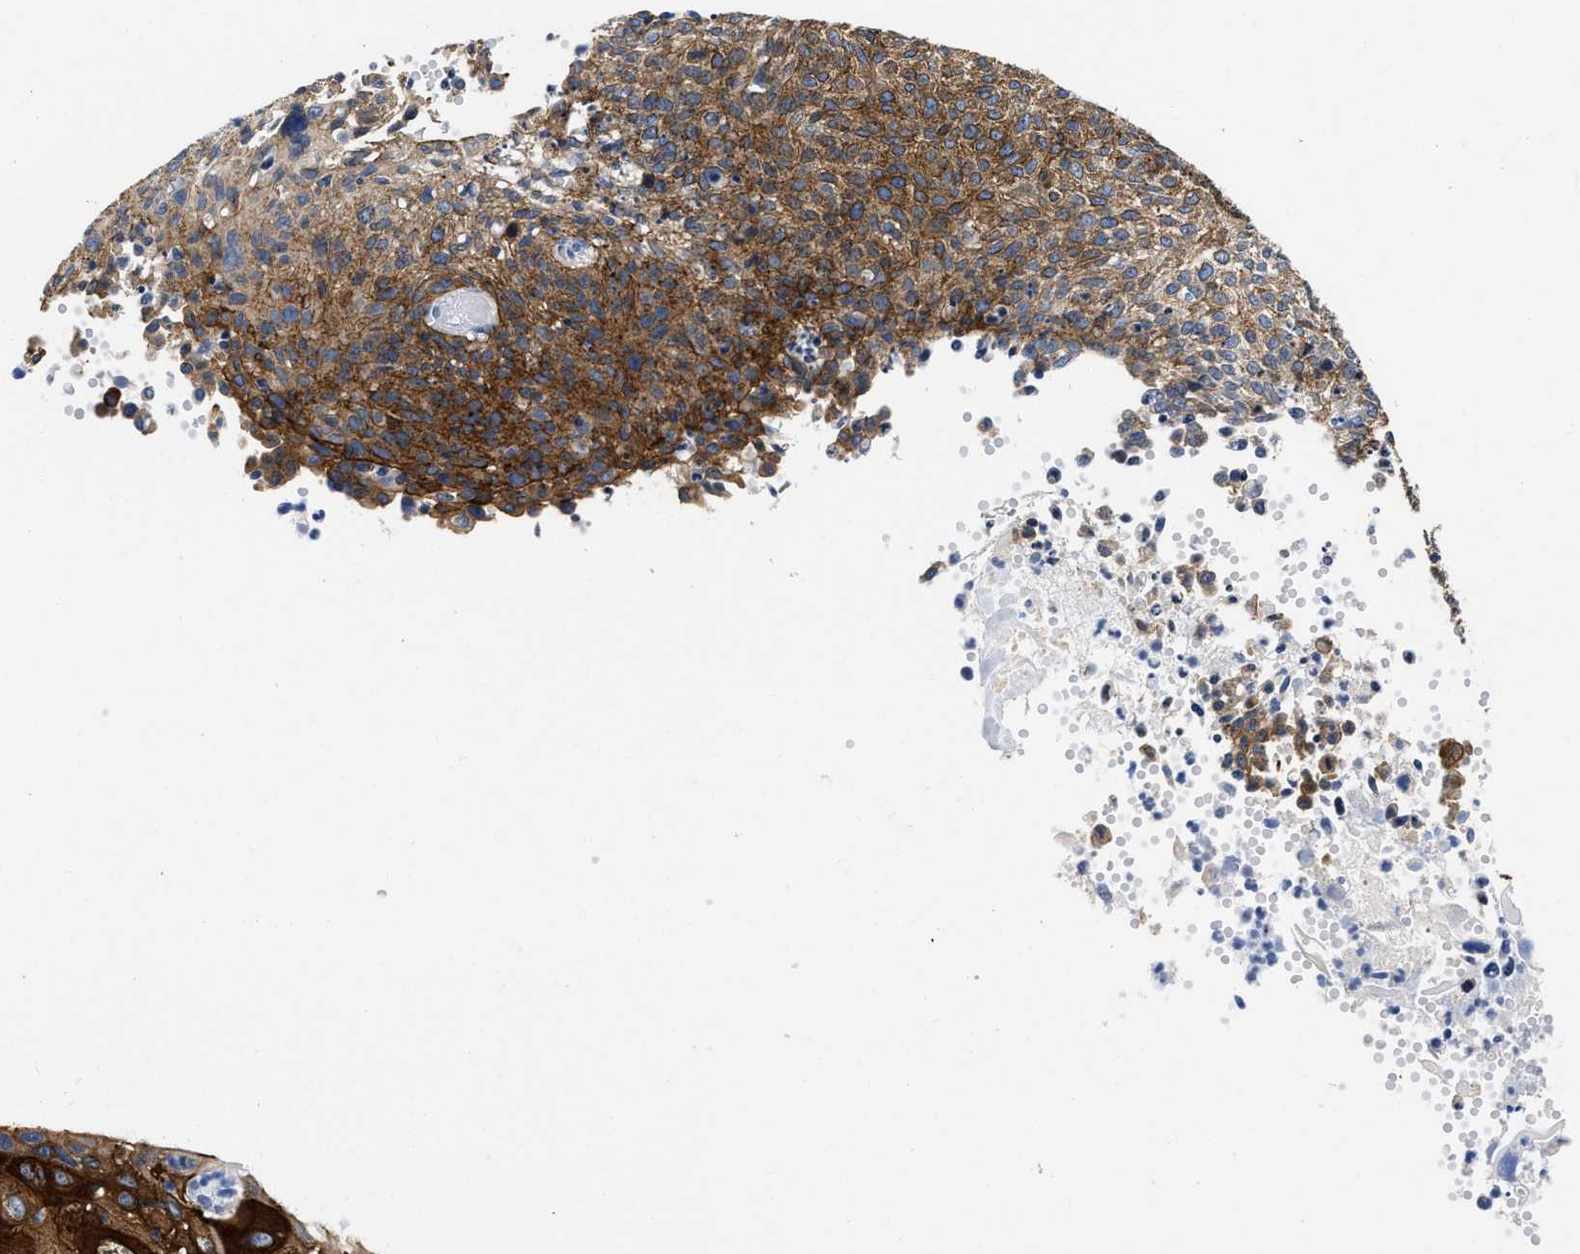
{"staining": {"intensity": "strong", "quantity": ">75%", "location": "cytoplasmic/membranous"}, "tissue": "cervical cancer", "cell_type": "Tumor cells", "image_type": "cancer", "snomed": [{"axis": "morphology", "description": "Squamous cell carcinoma, NOS"}, {"axis": "topography", "description": "Cervix"}], "caption": "This image shows immunohistochemistry staining of cervical squamous cell carcinoma, with high strong cytoplasmic/membranous staining in about >75% of tumor cells.", "gene": "TRIM29", "patient": {"sex": "female", "age": 70}}